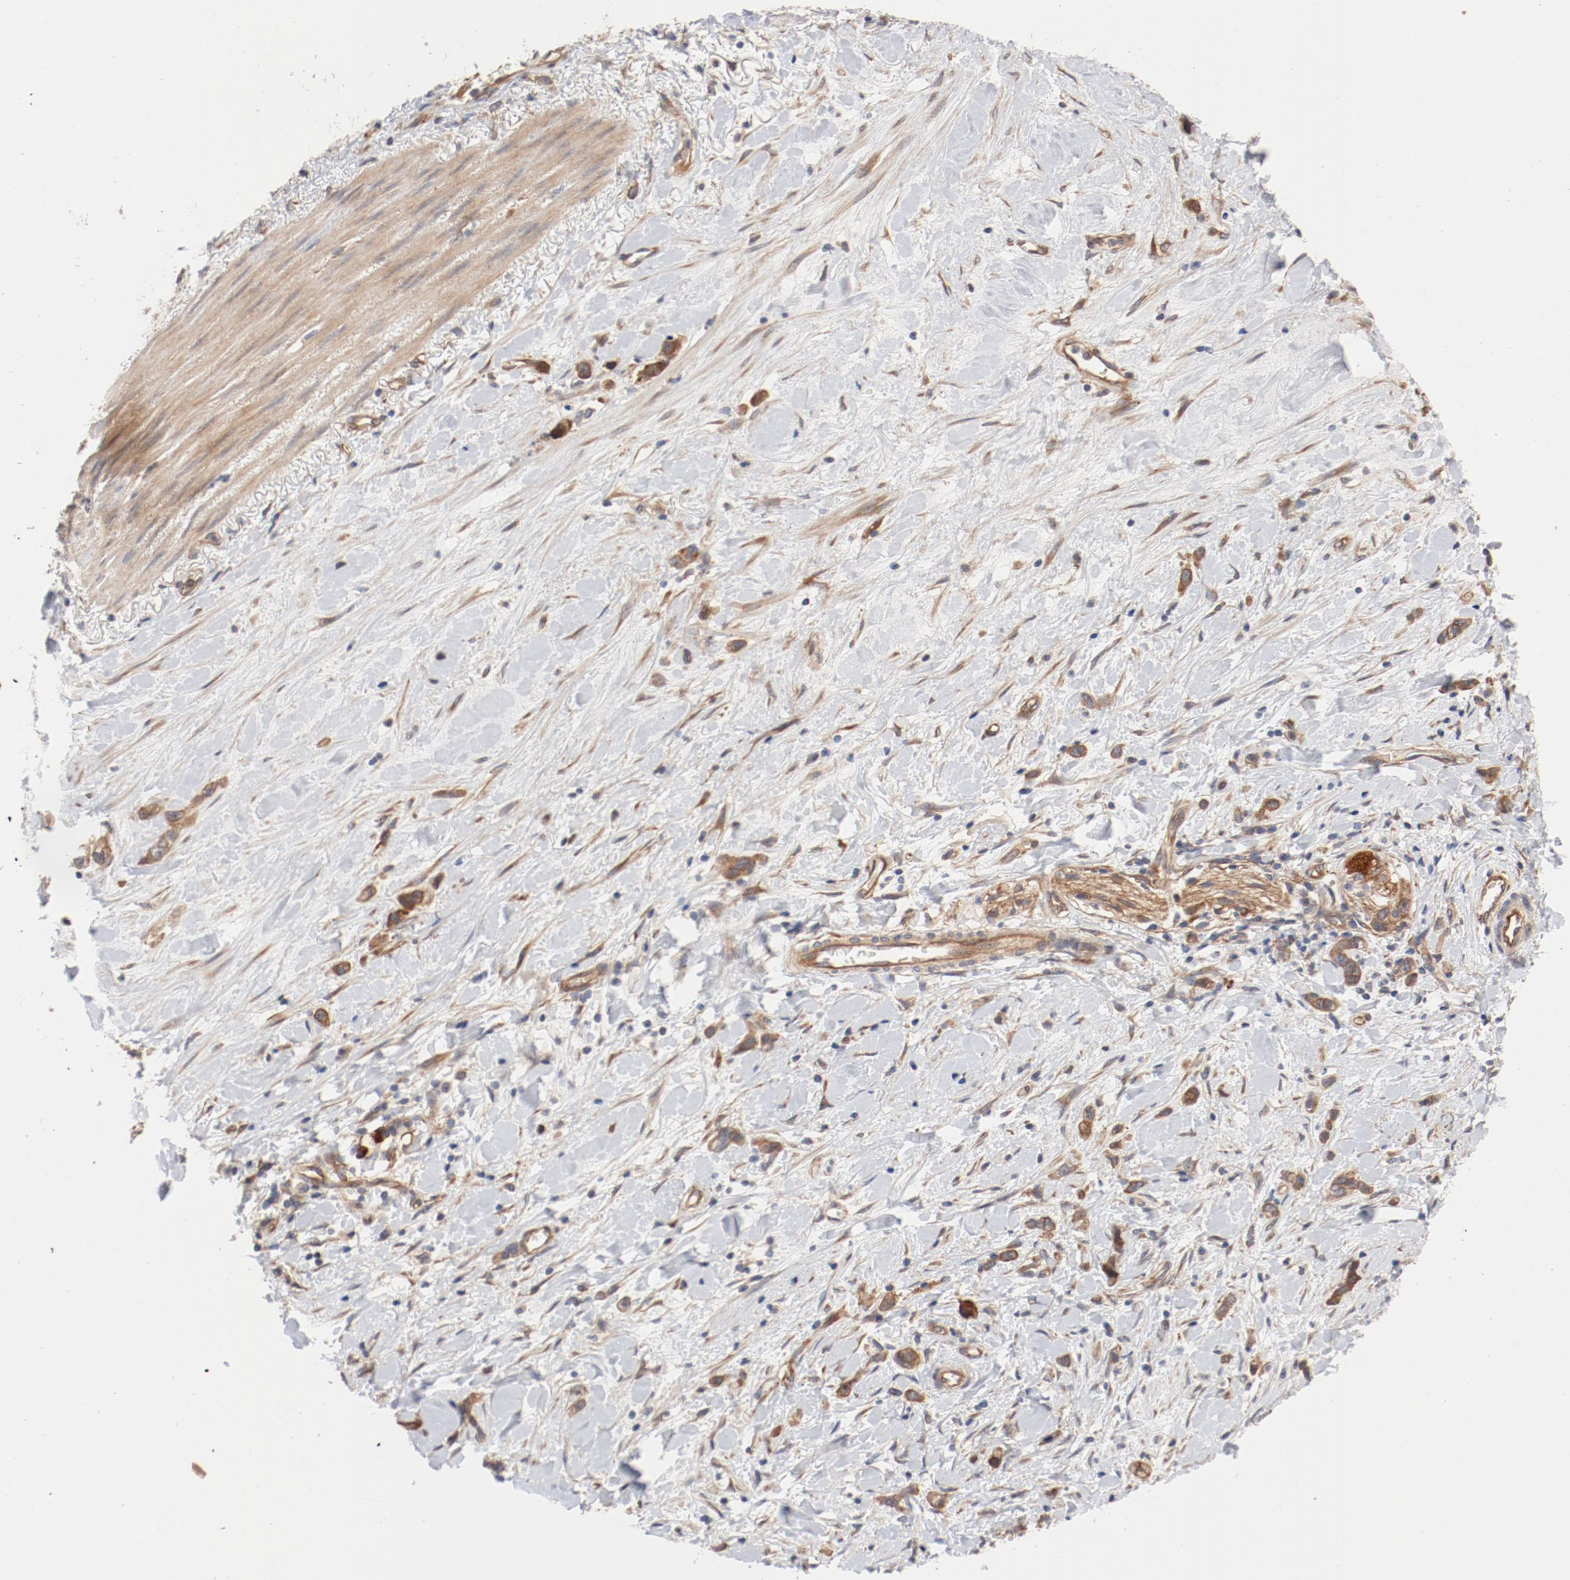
{"staining": {"intensity": "moderate", "quantity": ">75%", "location": "cytoplasmic/membranous"}, "tissue": "stomach cancer", "cell_type": "Tumor cells", "image_type": "cancer", "snomed": [{"axis": "morphology", "description": "Normal tissue, NOS"}, {"axis": "morphology", "description": "Adenocarcinoma, NOS"}, {"axis": "morphology", "description": "Adenocarcinoma, High grade"}, {"axis": "topography", "description": "Stomach, upper"}, {"axis": "topography", "description": "Stomach"}], "caption": "DAB (3,3'-diaminobenzidine) immunohistochemical staining of human stomach adenocarcinoma demonstrates moderate cytoplasmic/membranous protein positivity in about >75% of tumor cells. (IHC, brightfield microscopy, high magnification).", "gene": "PITPNM2", "patient": {"sex": "female", "age": 65}}